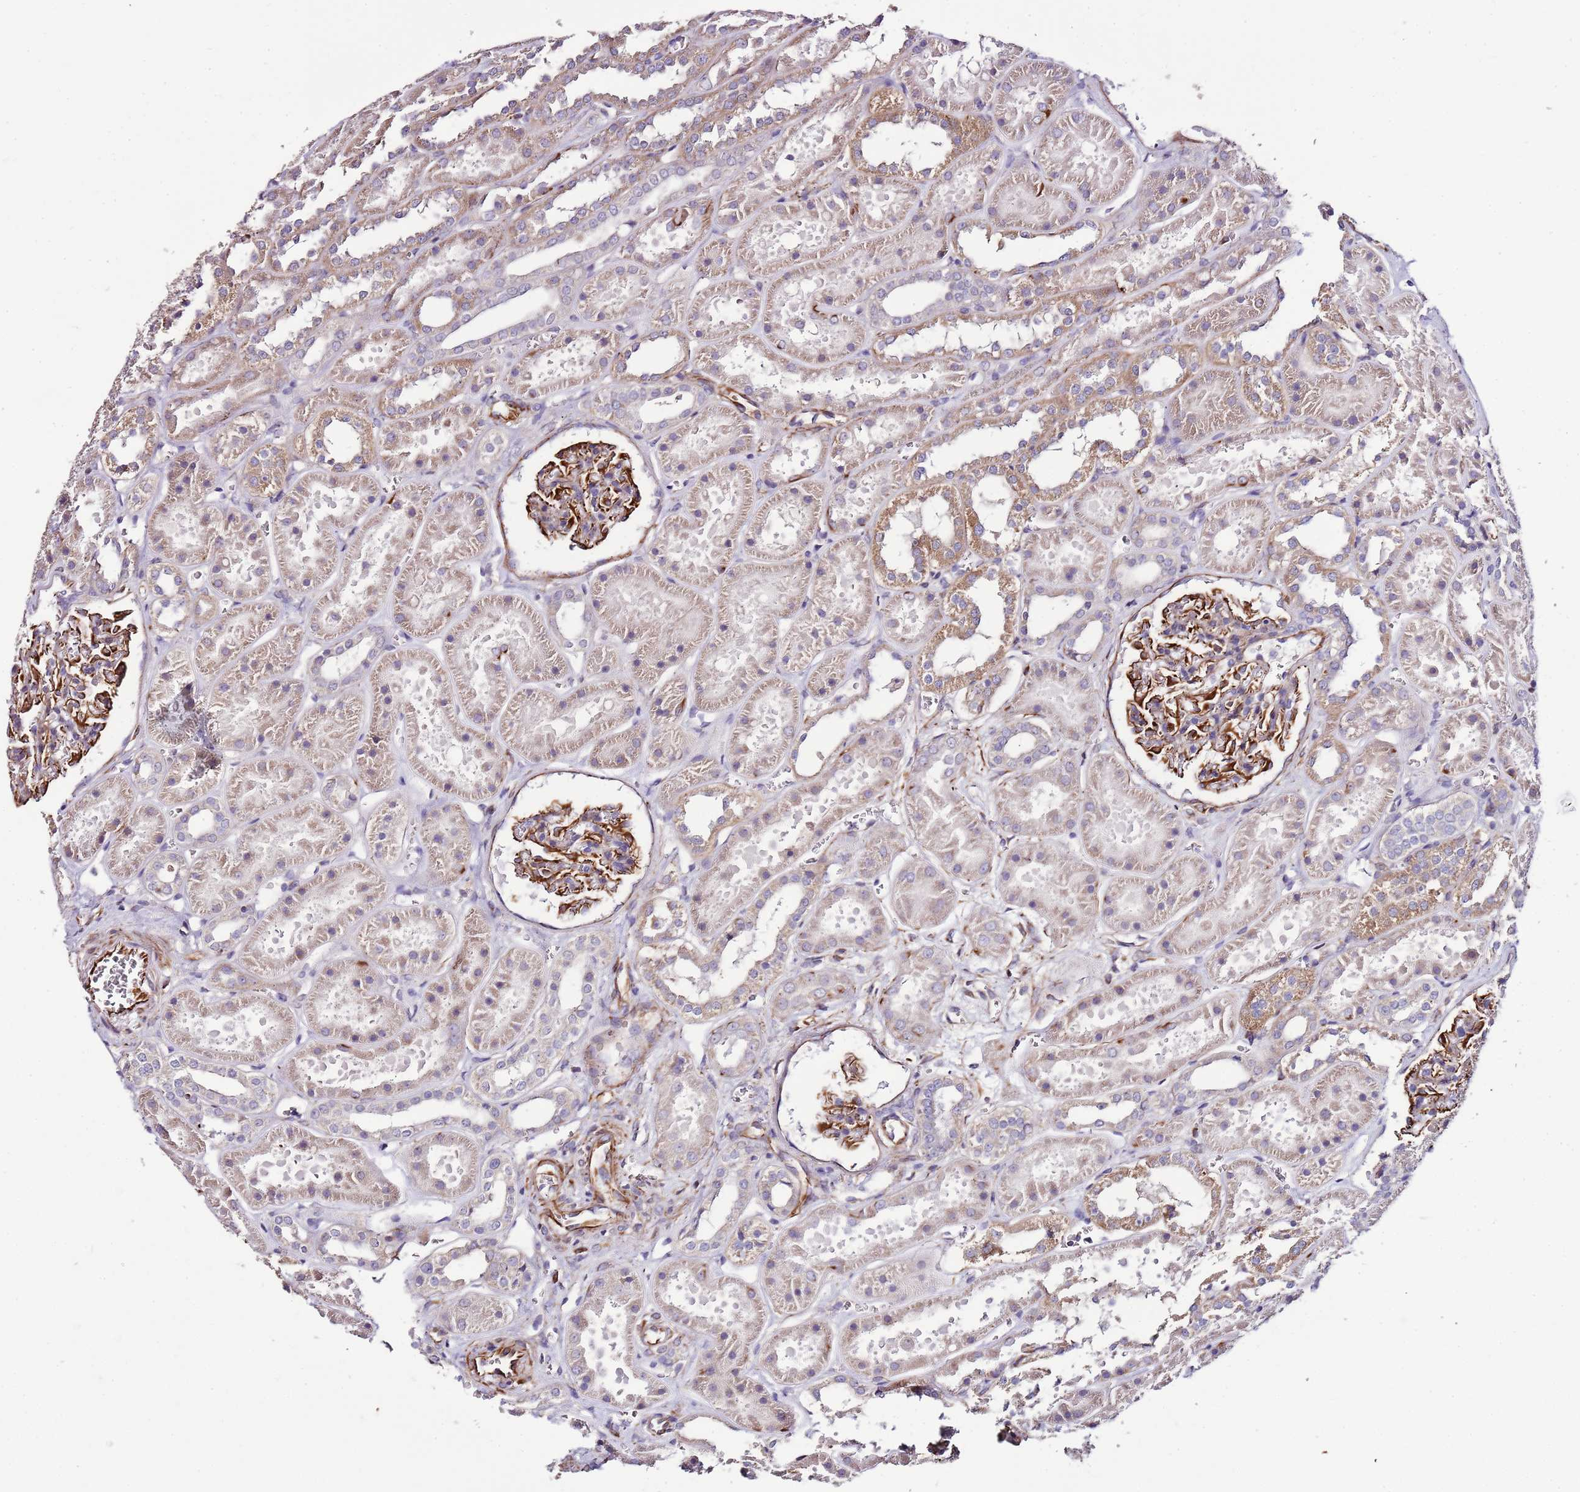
{"staining": {"intensity": "strong", "quantity": ">75%", "location": "cytoplasmic/membranous"}, "tissue": "kidney", "cell_type": "Cells in glomeruli", "image_type": "normal", "snomed": [{"axis": "morphology", "description": "Normal tissue, NOS"}, {"axis": "topography", "description": "Kidney"}], "caption": "Protein analysis of benign kidney reveals strong cytoplasmic/membranous positivity in about >75% of cells in glomeruli.", "gene": "ZNF786", "patient": {"sex": "female", "age": 41}}